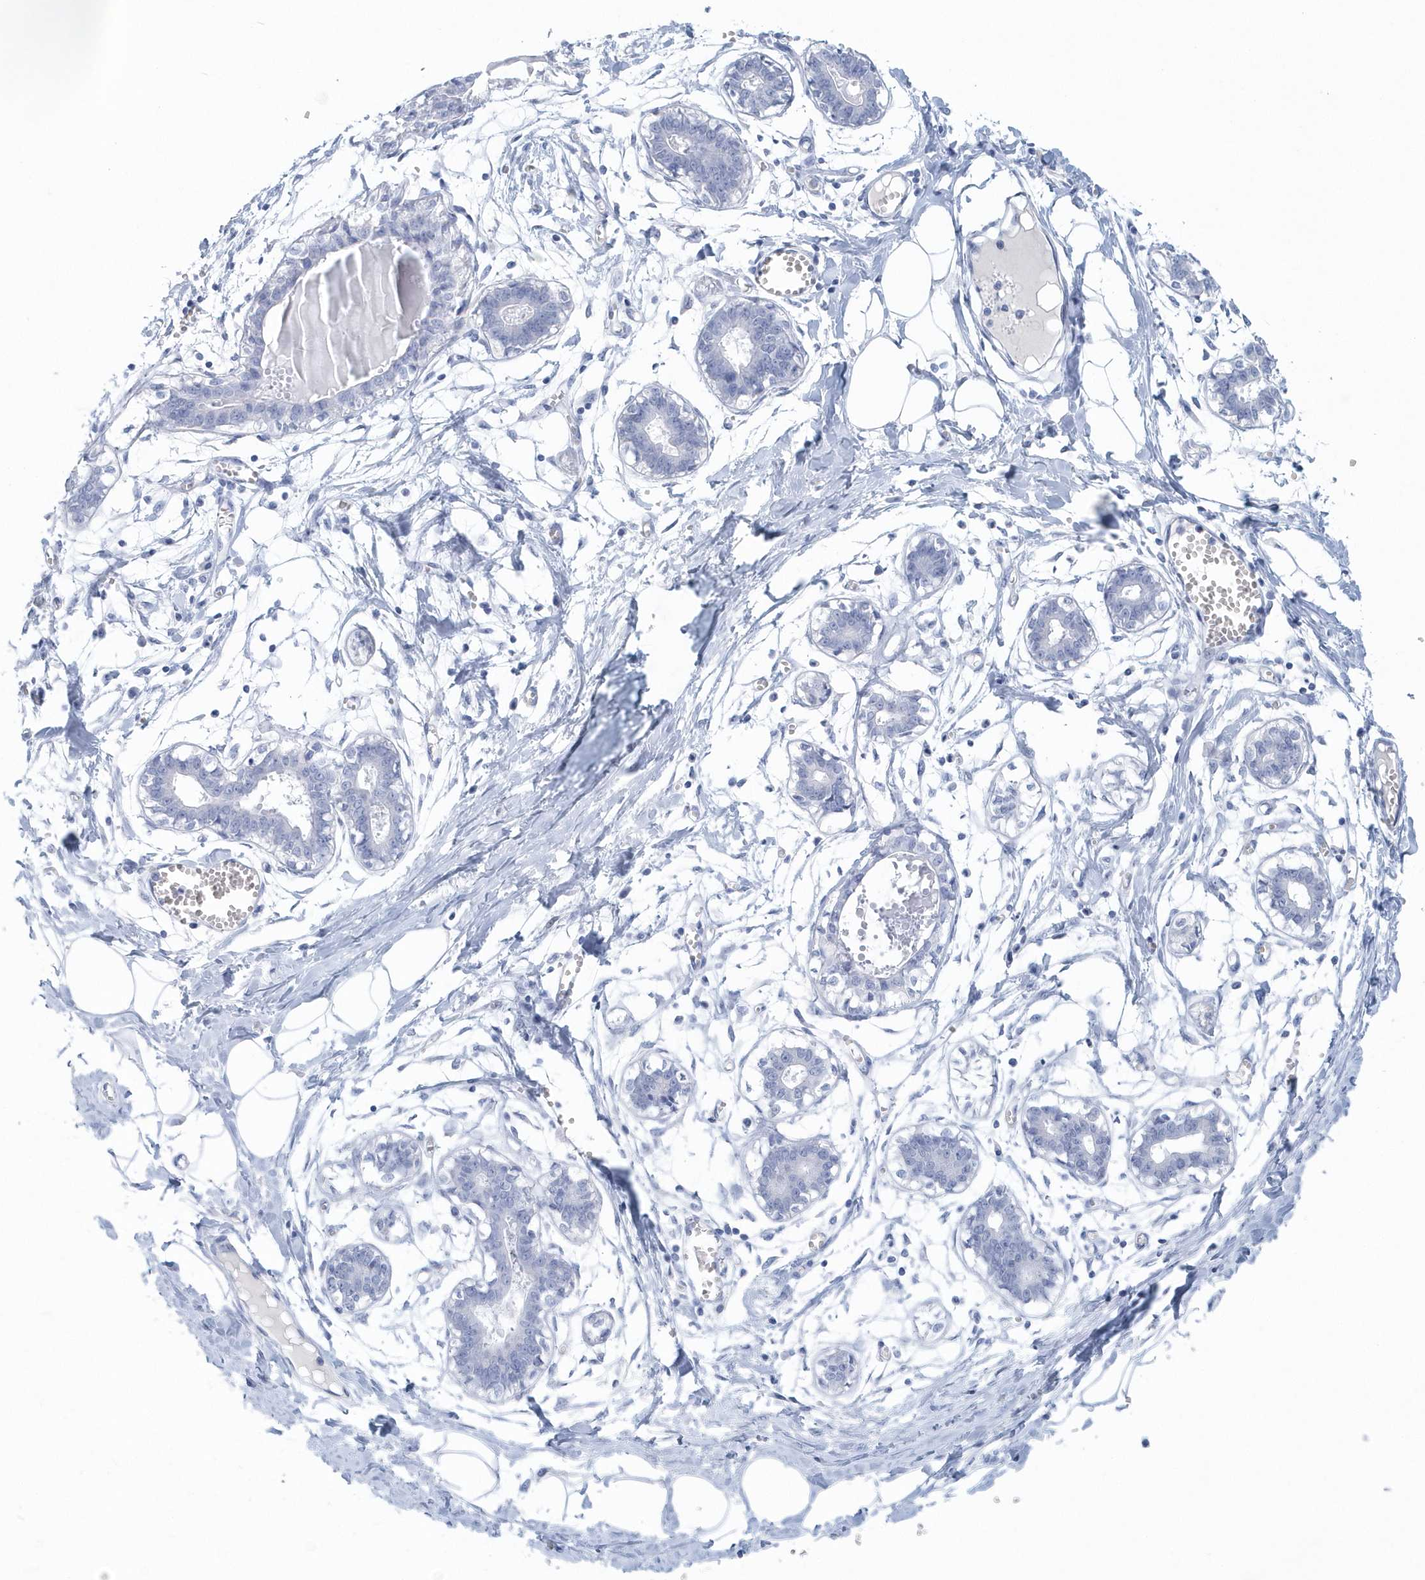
{"staining": {"intensity": "negative", "quantity": "none", "location": "none"}, "tissue": "breast", "cell_type": "Adipocytes", "image_type": "normal", "snomed": [{"axis": "morphology", "description": "Normal tissue, NOS"}, {"axis": "topography", "description": "Breast"}], "caption": "Normal breast was stained to show a protein in brown. There is no significant staining in adipocytes. Brightfield microscopy of immunohistochemistry (IHC) stained with DAB (brown) and hematoxylin (blue), captured at high magnification.", "gene": "PTPRO", "patient": {"sex": "female", "age": 27}}